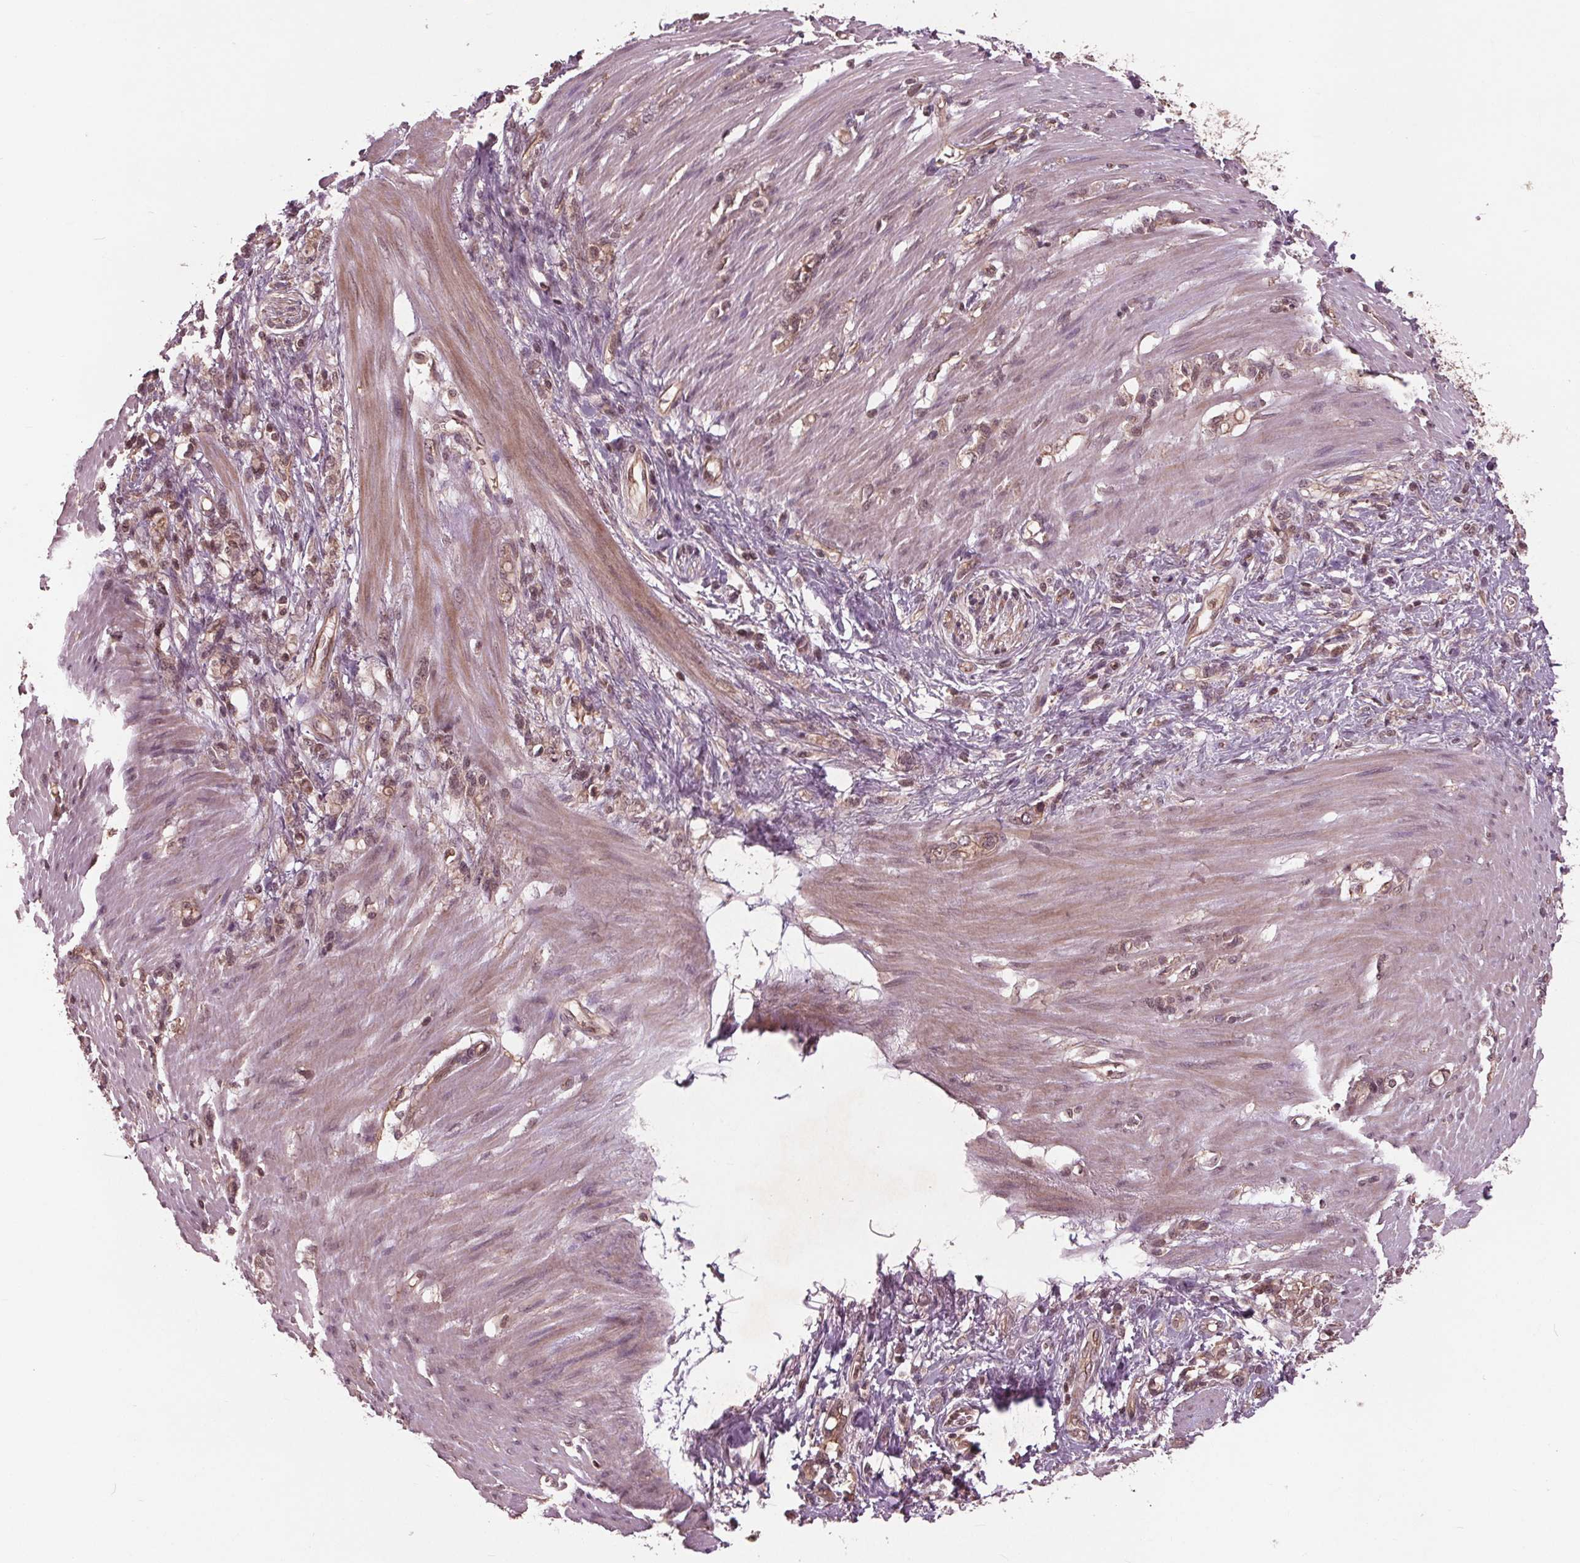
{"staining": {"intensity": "weak", "quantity": ">75%", "location": "nuclear"}, "tissue": "stomach cancer", "cell_type": "Tumor cells", "image_type": "cancer", "snomed": [{"axis": "morphology", "description": "Adenocarcinoma, NOS"}, {"axis": "topography", "description": "Stomach"}], "caption": "This histopathology image shows IHC staining of stomach cancer, with low weak nuclear expression in approximately >75% of tumor cells.", "gene": "BTBD1", "patient": {"sex": "female", "age": 84}}